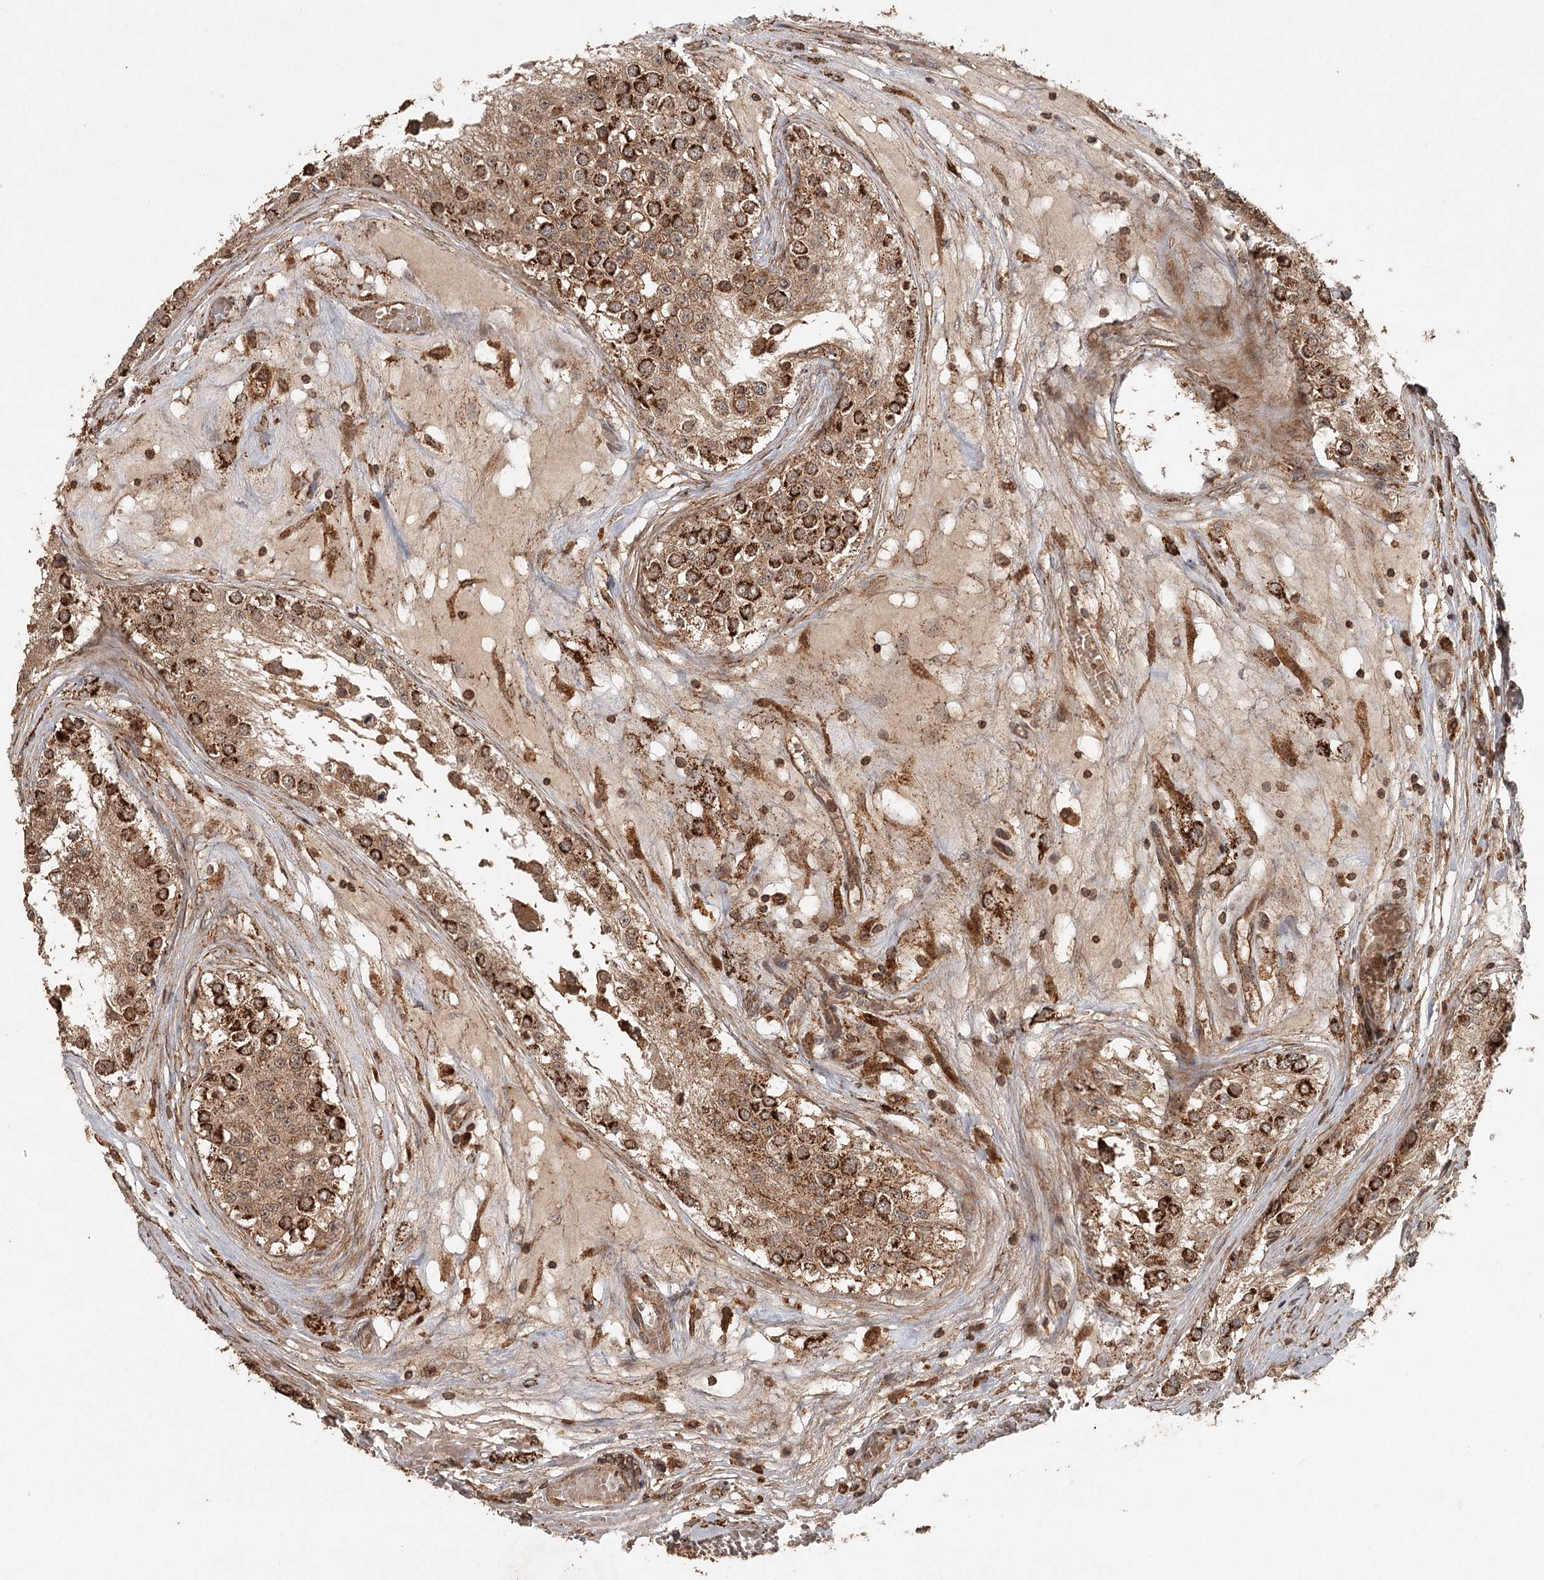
{"staining": {"intensity": "strong", "quantity": ">75%", "location": "cytoplasmic/membranous"}, "tissue": "testis cancer", "cell_type": "Tumor cells", "image_type": "cancer", "snomed": [{"axis": "morphology", "description": "Carcinoma, Embryonal, NOS"}, {"axis": "topography", "description": "Testis"}], "caption": "Brown immunohistochemical staining in human testis cancer displays strong cytoplasmic/membranous positivity in approximately >75% of tumor cells. The staining is performed using DAB (3,3'-diaminobenzidine) brown chromogen to label protein expression. The nuclei are counter-stained blue using hematoxylin.", "gene": "FAXC", "patient": {"sex": "male", "age": 25}}